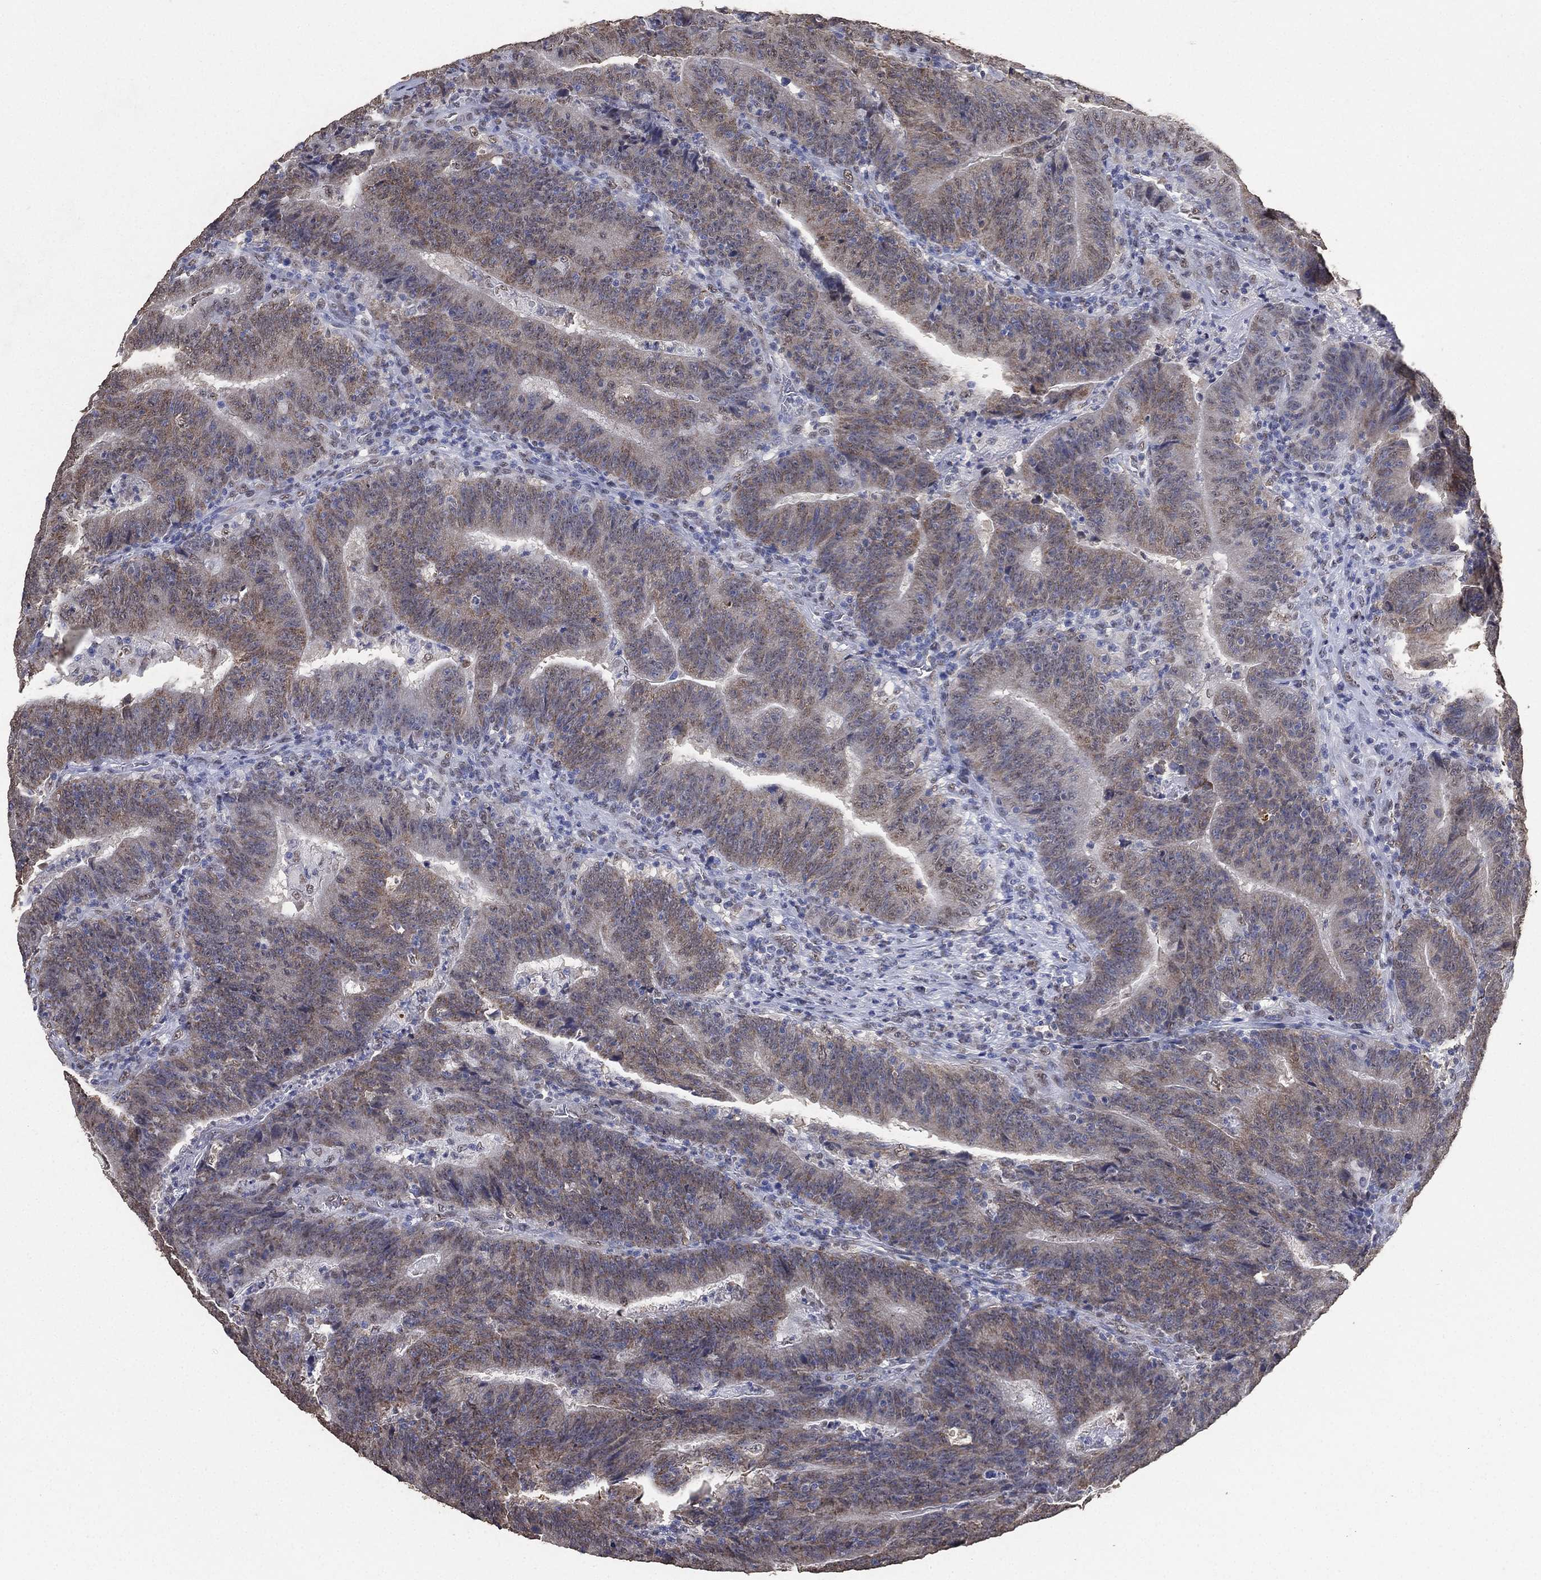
{"staining": {"intensity": "weak", "quantity": "25%-75%", "location": "cytoplasmic/membranous"}, "tissue": "colorectal cancer", "cell_type": "Tumor cells", "image_type": "cancer", "snomed": [{"axis": "morphology", "description": "Adenocarcinoma, NOS"}, {"axis": "topography", "description": "Colon"}], "caption": "Protein analysis of adenocarcinoma (colorectal) tissue exhibits weak cytoplasmic/membranous expression in approximately 25%-75% of tumor cells.", "gene": "ALDH7A1", "patient": {"sex": "female", "age": 75}}